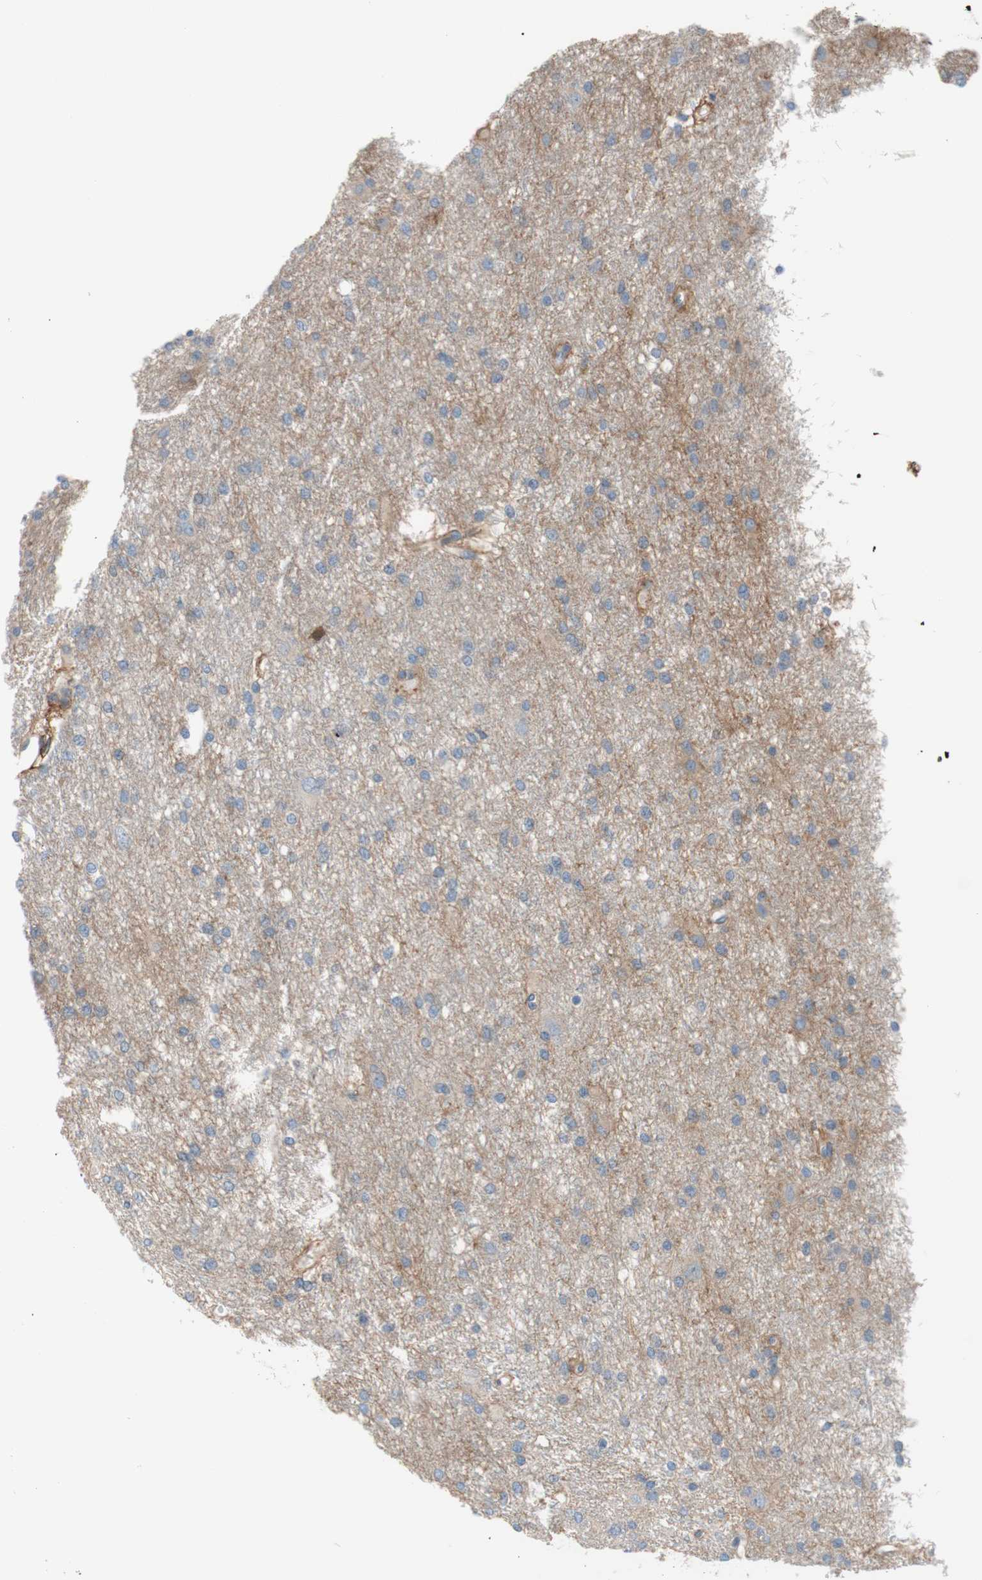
{"staining": {"intensity": "negative", "quantity": "none", "location": "none"}, "tissue": "glioma", "cell_type": "Tumor cells", "image_type": "cancer", "snomed": [{"axis": "morphology", "description": "Glioma, malignant, High grade"}, {"axis": "topography", "description": "Brain"}], "caption": "IHC of glioma reveals no positivity in tumor cells.", "gene": "F3", "patient": {"sex": "female", "age": 59}}